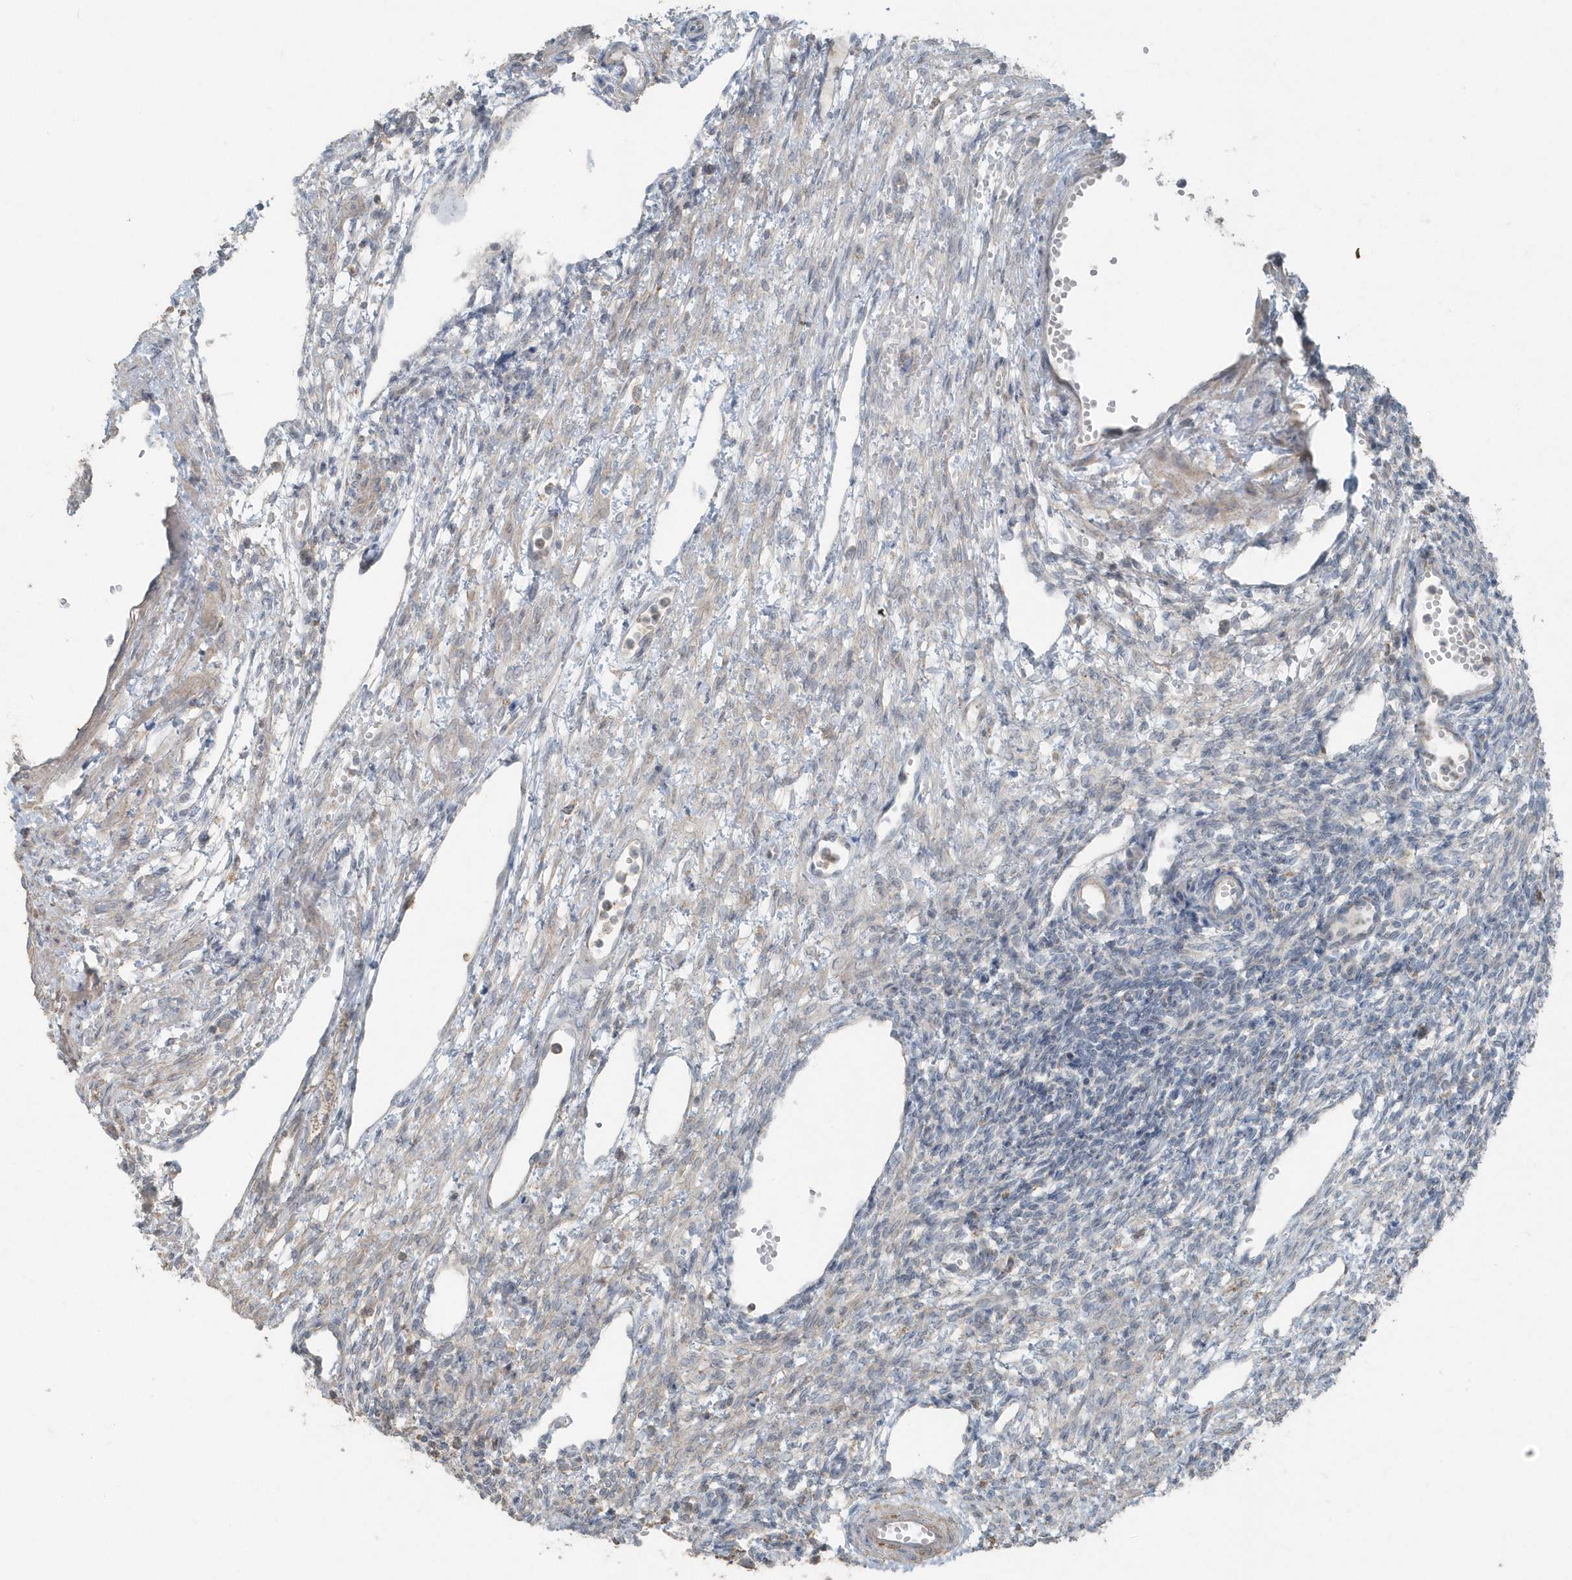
{"staining": {"intensity": "negative", "quantity": "none", "location": "none"}, "tissue": "ovary", "cell_type": "Follicle cells", "image_type": "normal", "snomed": [{"axis": "morphology", "description": "Normal tissue, NOS"}, {"axis": "morphology", "description": "Cyst, NOS"}, {"axis": "topography", "description": "Ovary"}], "caption": "A high-resolution histopathology image shows immunohistochemistry staining of unremarkable ovary, which shows no significant expression in follicle cells. (DAB IHC, high magnification).", "gene": "ACTC1", "patient": {"sex": "female", "age": 33}}